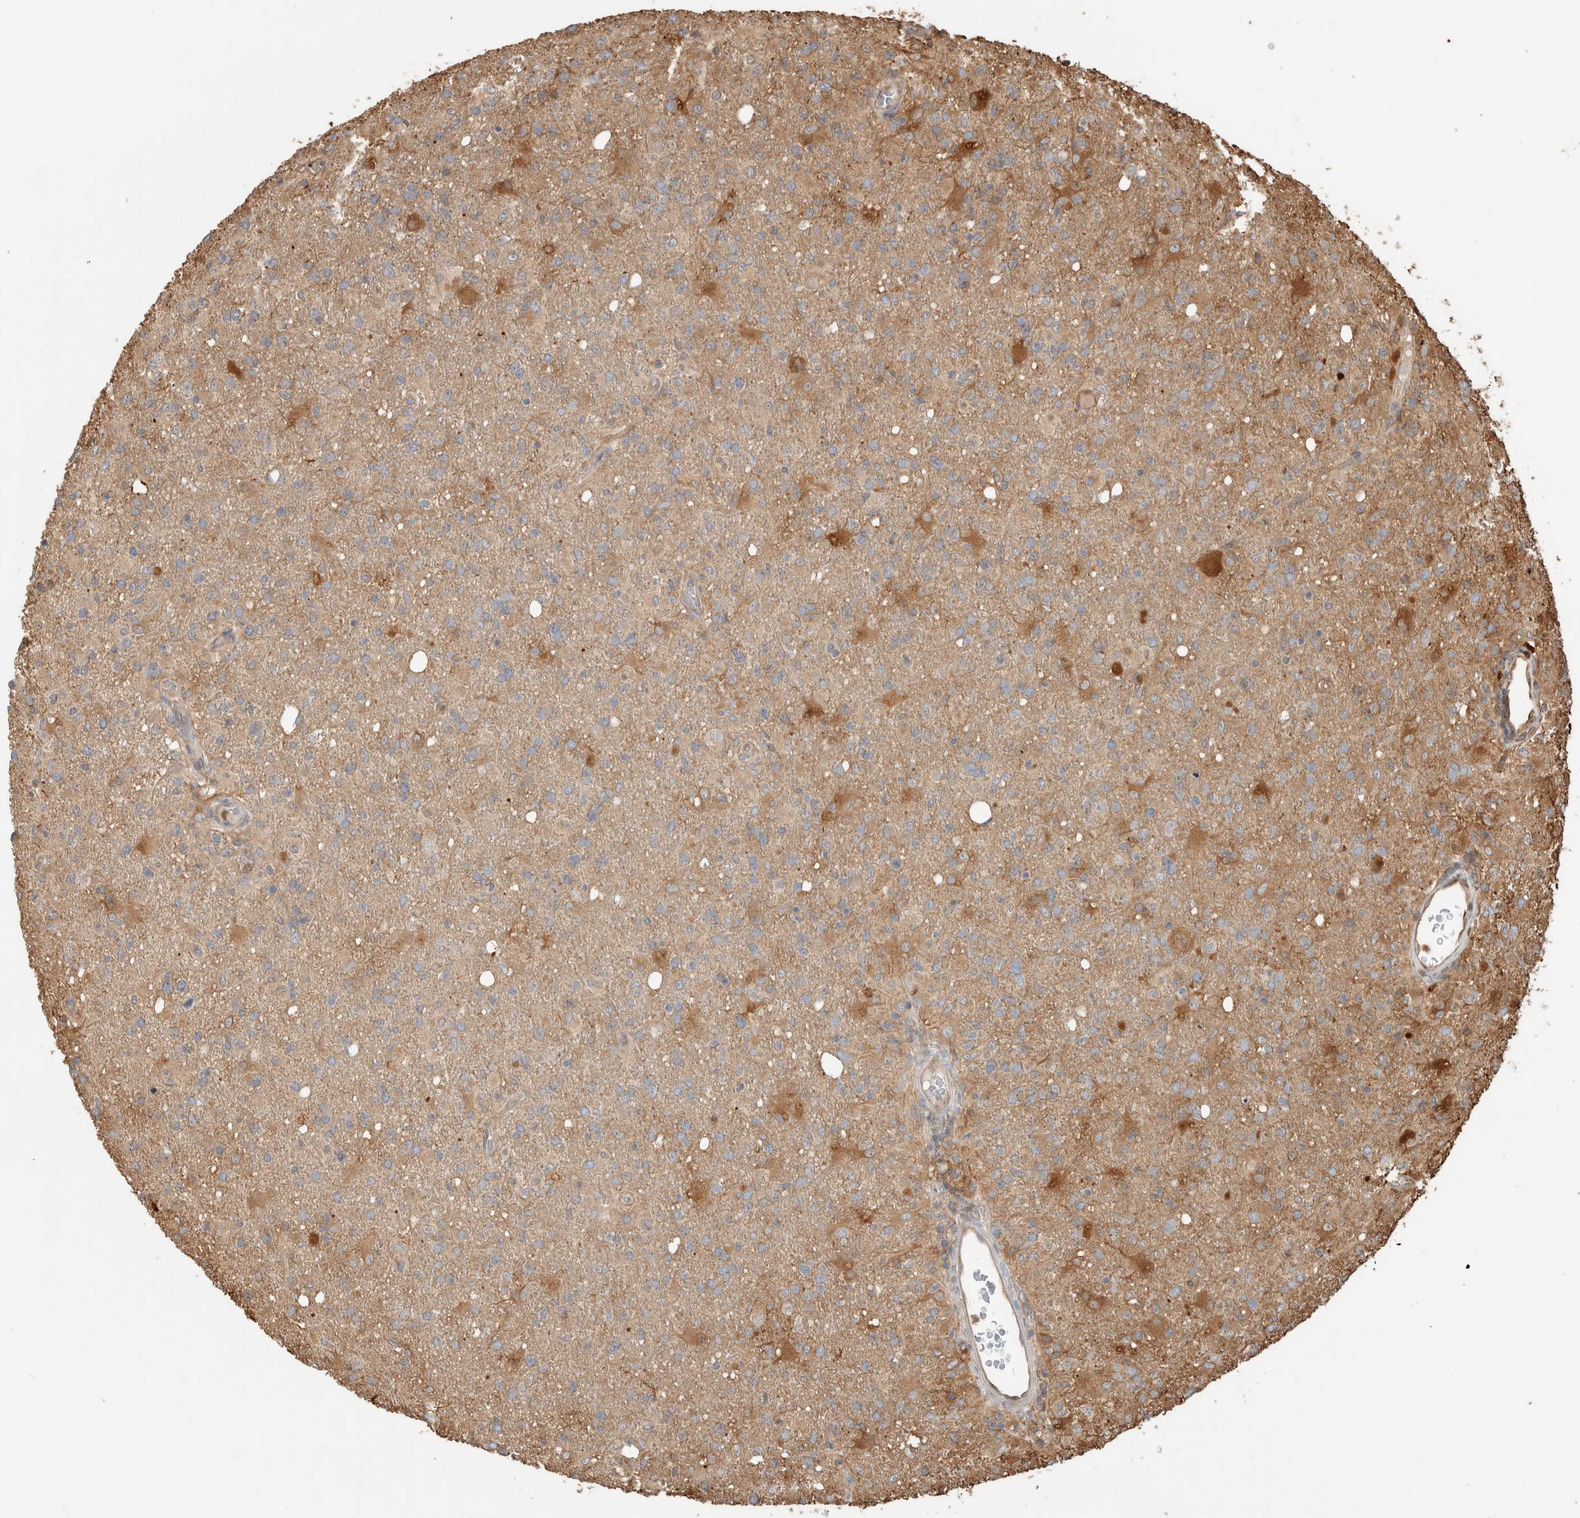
{"staining": {"intensity": "moderate", "quantity": ">75%", "location": "cytoplasmic/membranous"}, "tissue": "glioma", "cell_type": "Tumor cells", "image_type": "cancer", "snomed": [{"axis": "morphology", "description": "Glioma, malignant, High grade"}, {"axis": "topography", "description": "Brain"}], "caption": "Immunohistochemical staining of human malignant glioma (high-grade) exhibits medium levels of moderate cytoplasmic/membranous expression in approximately >75% of tumor cells.", "gene": "CNTROB", "patient": {"sex": "female", "age": 57}}